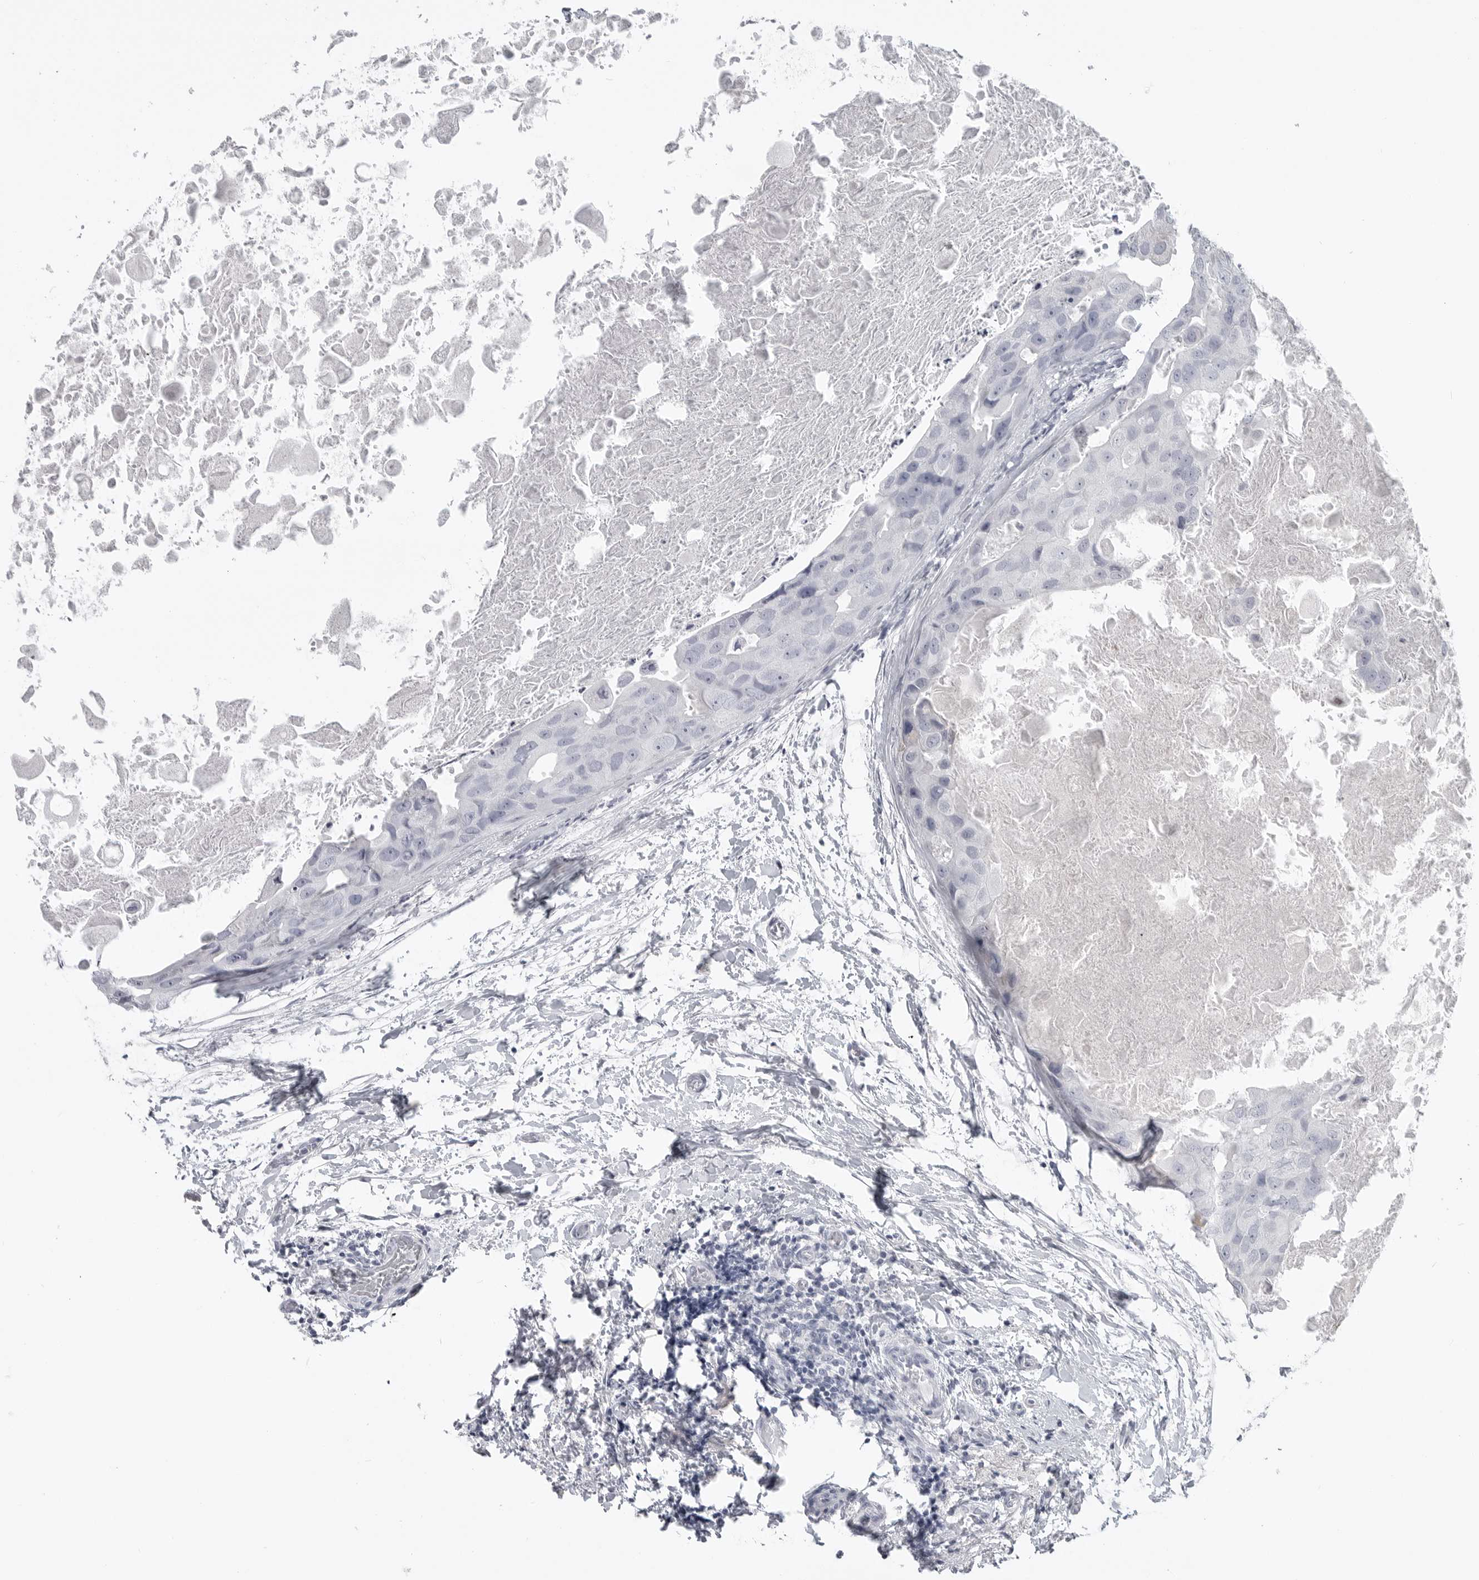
{"staining": {"intensity": "negative", "quantity": "none", "location": "none"}, "tissue": "breast cancer", "cell_type": "Tumor cells", "image_type": "cancer", "snomed": [{"axis": "morphology", "description": "Duct carcinoma"}, {"axis": "topography", "description": "Breast"}], "caption": "The histopathology image shows no staining of tumor cells in breast cancer. (Stains: DAB (3,3'-diaminobenzidine) immunohistochemistry with hematoxylin counter stain, Microscopy: brightfield microscopy at high magnification).", "gene": "LY6D", "patient": {"sex": "female", "age": 62}}